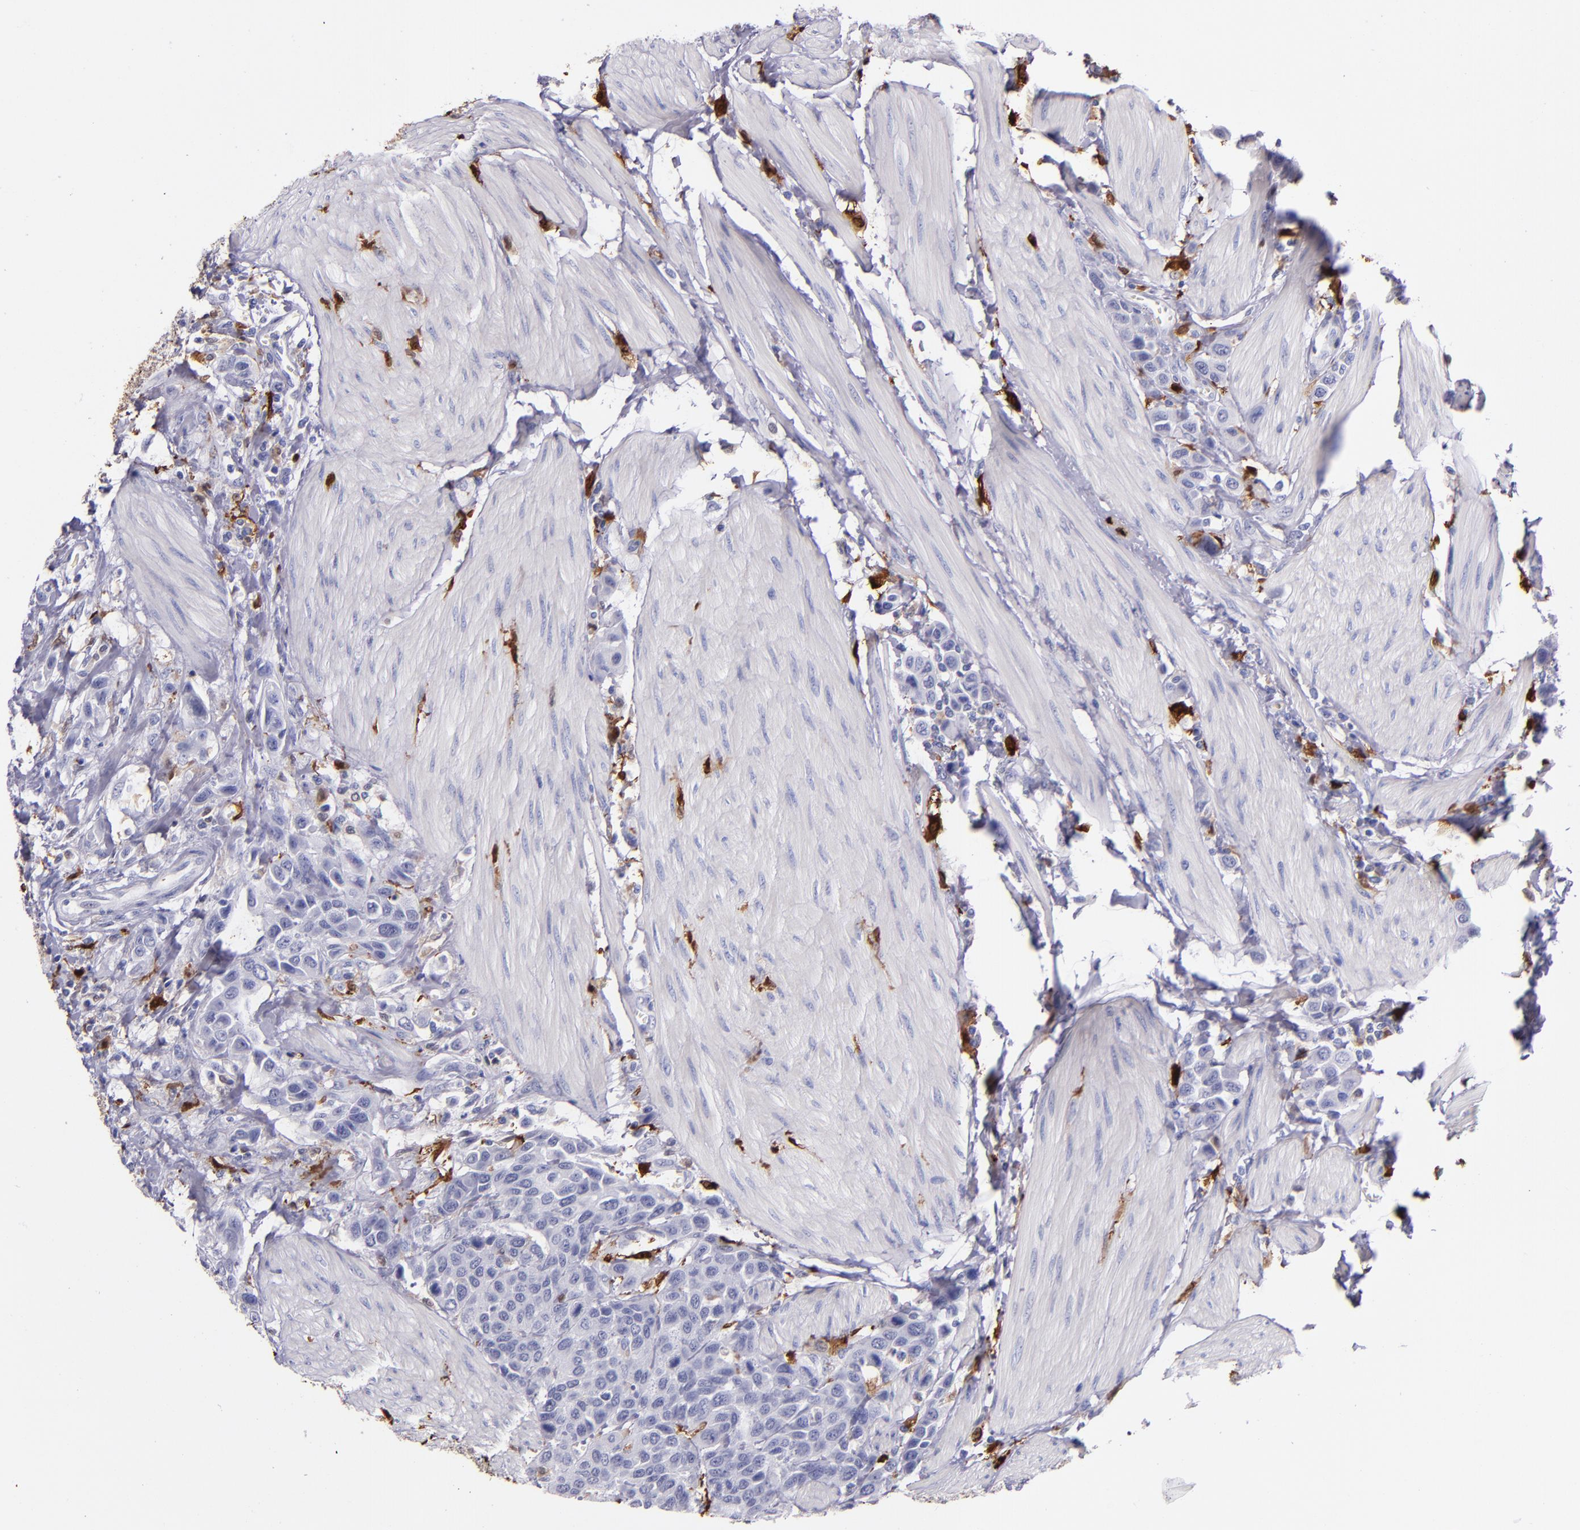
{"staining": {"intensity": "negative", "quantity": "none", "location": "none"}, "tissue": "urothelial cancer", "cell_type": "Tumor cells", "image_type": "cancer", "snomed": [{"axis": "morphology", "description": "Urothelial carcinoma, High grade"}, {"axis": "topography", "description": "Urinary bladder"}], "caption": "A histopathology image of human high-grade urothelial carcinoma is negative for staining in tumor cells.", "gene": "F13A1", "patient": {"sex": "male", "age": 50}}